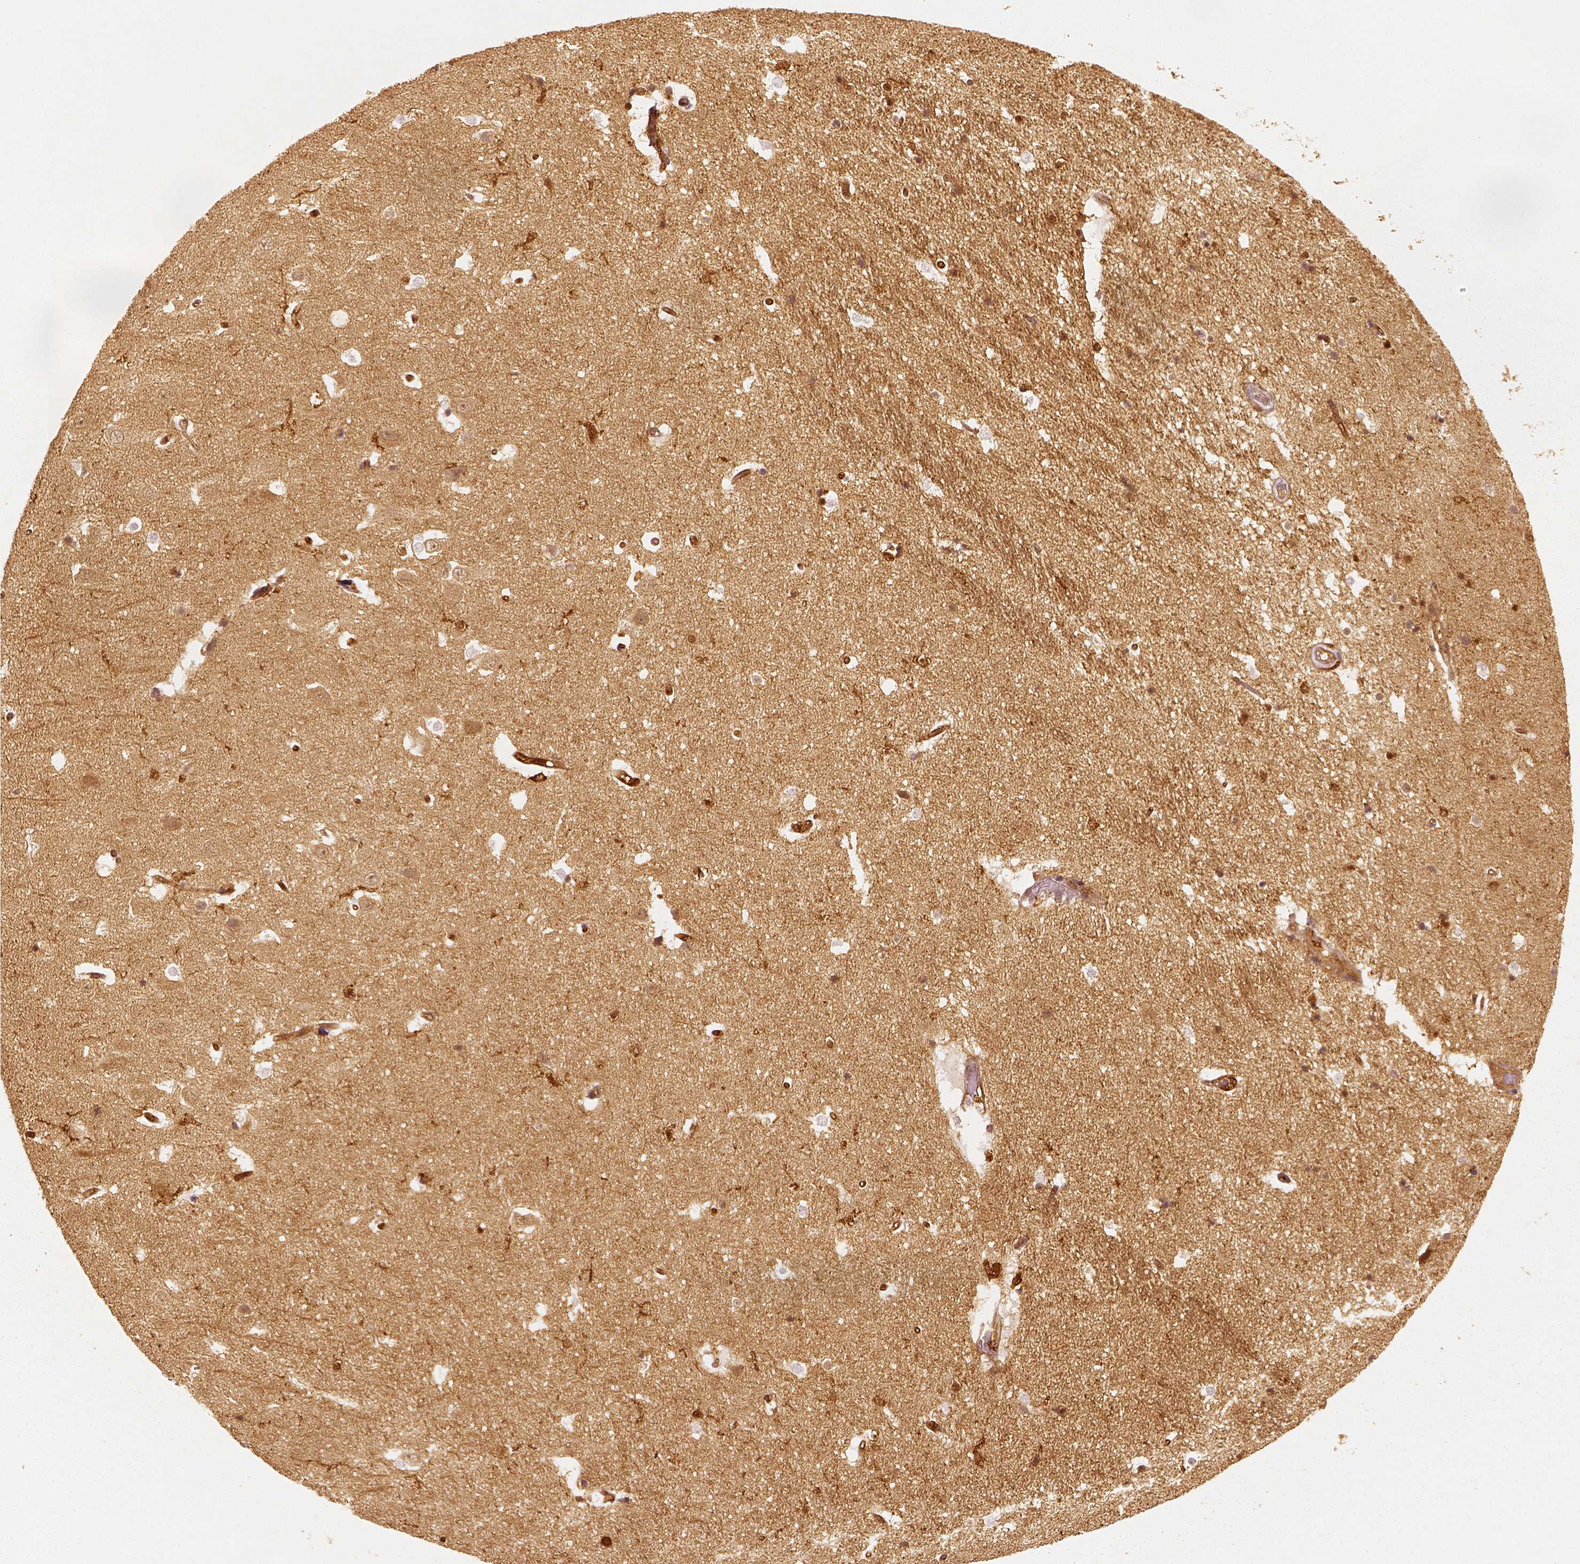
{"staining": {"intensity": "strong", "quantity": ">75%", "location": "cytoplasmic/membranous,nuclear"}, "tissue": "hippocampus", "cell_type": "Glial cells", "image_type": "normal", "snomed": [{"axis": "morphology", "description": "Normal tissue, NOS"}, {"axis": "topography", "description": "Hippocampus"}], "caption": "The photomicrograph demonstrates a brown stain indicating the presence of a protein in the cytoplasmic/membranous,nuclear of glial cells in hippocampus. Nuclei are stained in blue.", "gene": "FSCN1", "patient": {"sex": "male", "age": 44}}